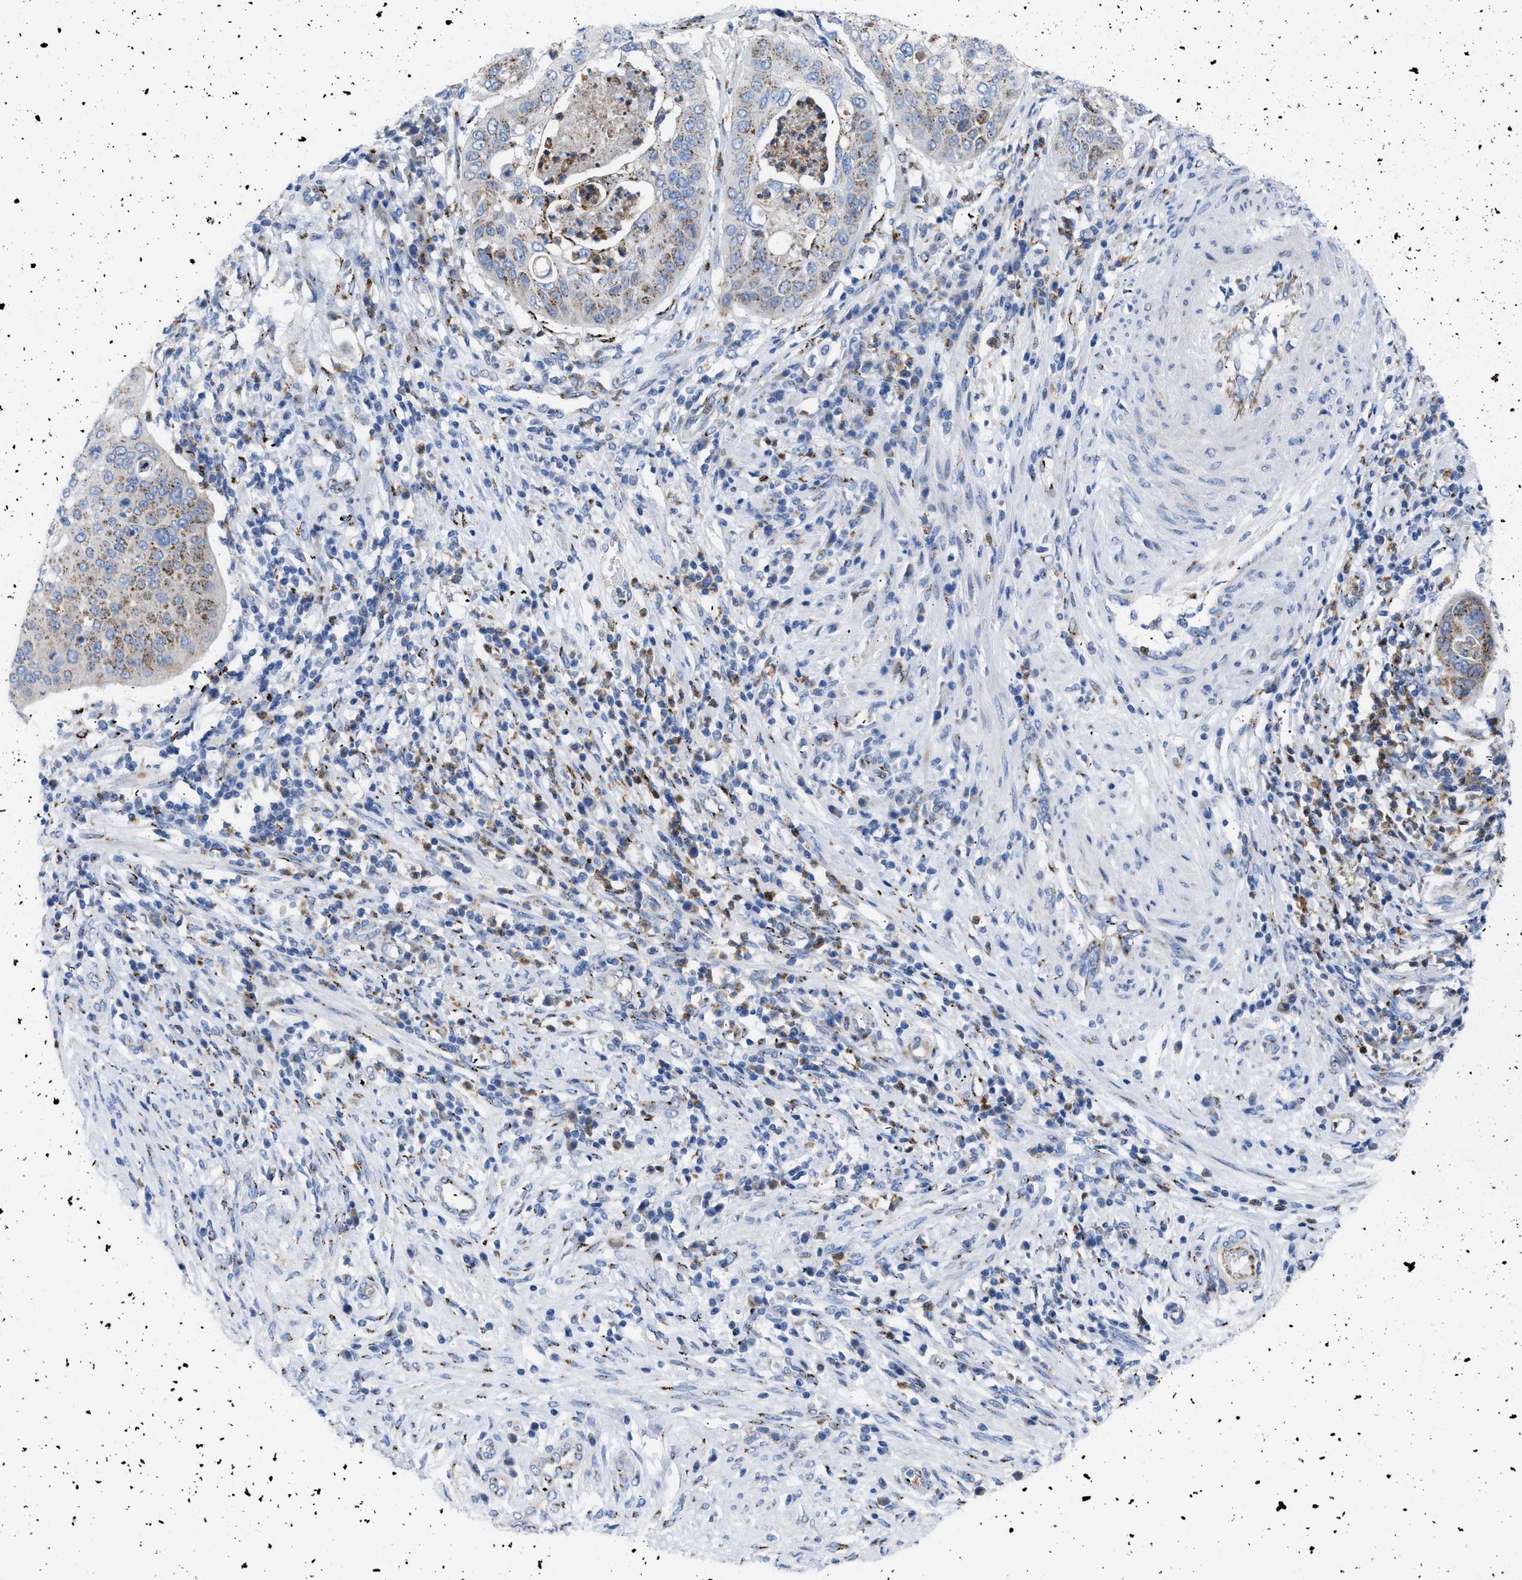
{"staining": {"intensity": "moderate", "quantity": ">75%", "location": "cytoplasmic/membranous"}, "tissue": "cervical cancer", "cell_type": "Tumor cells", "image_type": "cancer", "snomed": [{"axis": "morphology", "description": "Normal tissue, NOS"}, {"axis": "morphology", "description": "Squamous cell carcinoma, NOS"}, {"axis": "topography", "description": "Cervix"}], "caption": "Protein expression analysis of squamous cell carcinoma (cervical) demonstrates moderate cytoplasmic/membranous staining in approximately >75% of tumor cells. (brown staining indicates protein expression, while blue staining denotes nuclei).", "gene": "TMEM17", "patient": {"sex": "female", "age": 39}}